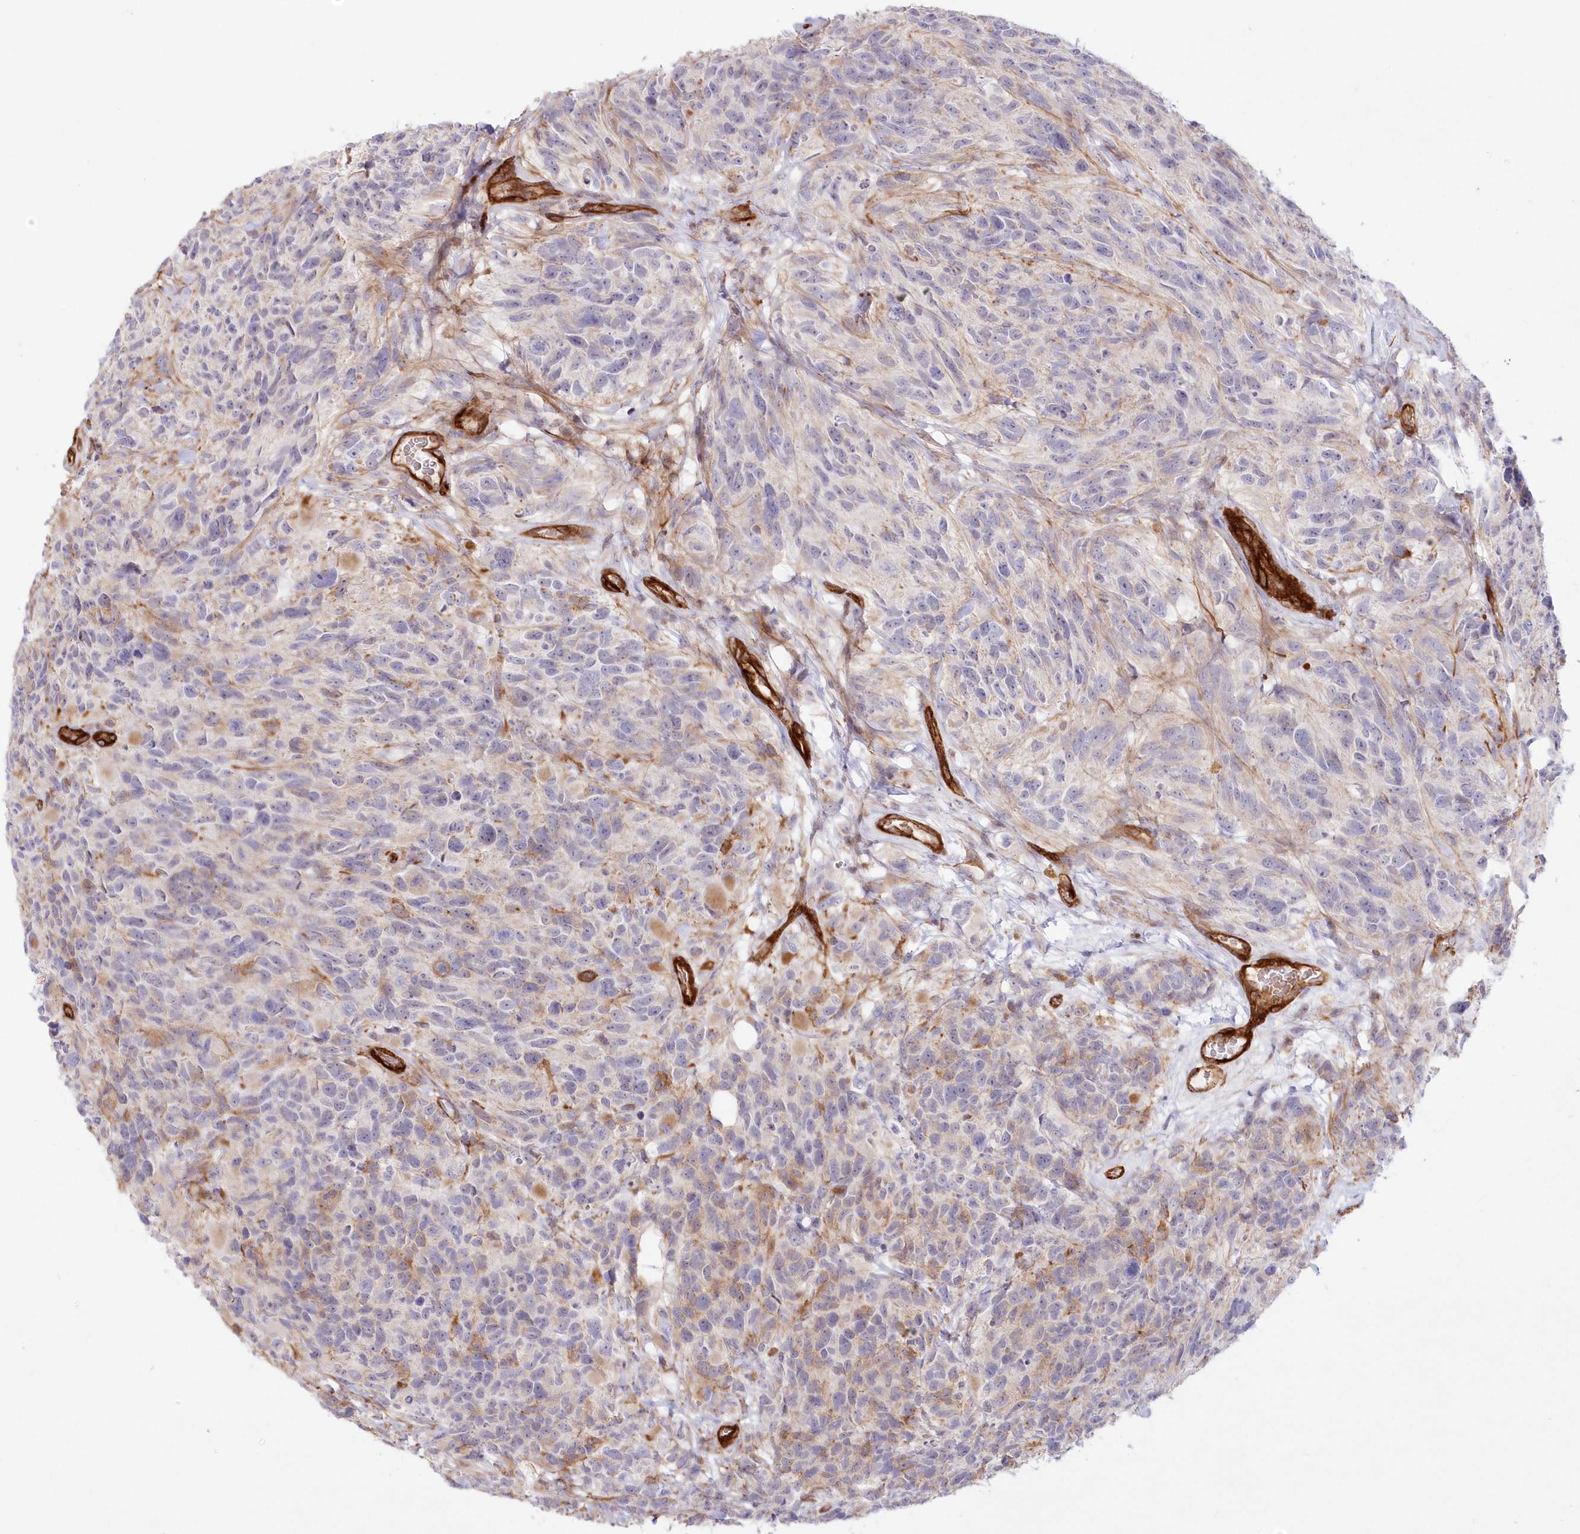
{"staining": {"intensity": "negative", "quantity": "none", "location": "none"}, "tissue": "glioma", "cell_type": "Tumor cells", "image_type": "cancer", "snomed": [{"axis": "morphology", "description": "Glioma, malignant, High grade"}, {"axis": "topography", "description": "Brain"}], "caption": "Human malignant glioma (high-grade) stained for a protein using immunohistochemistry (IHC) demonstrates no positivity in tumor cells.", "gene": "AFAP1L2", "patient": {"sex": "male", "age": 69}}